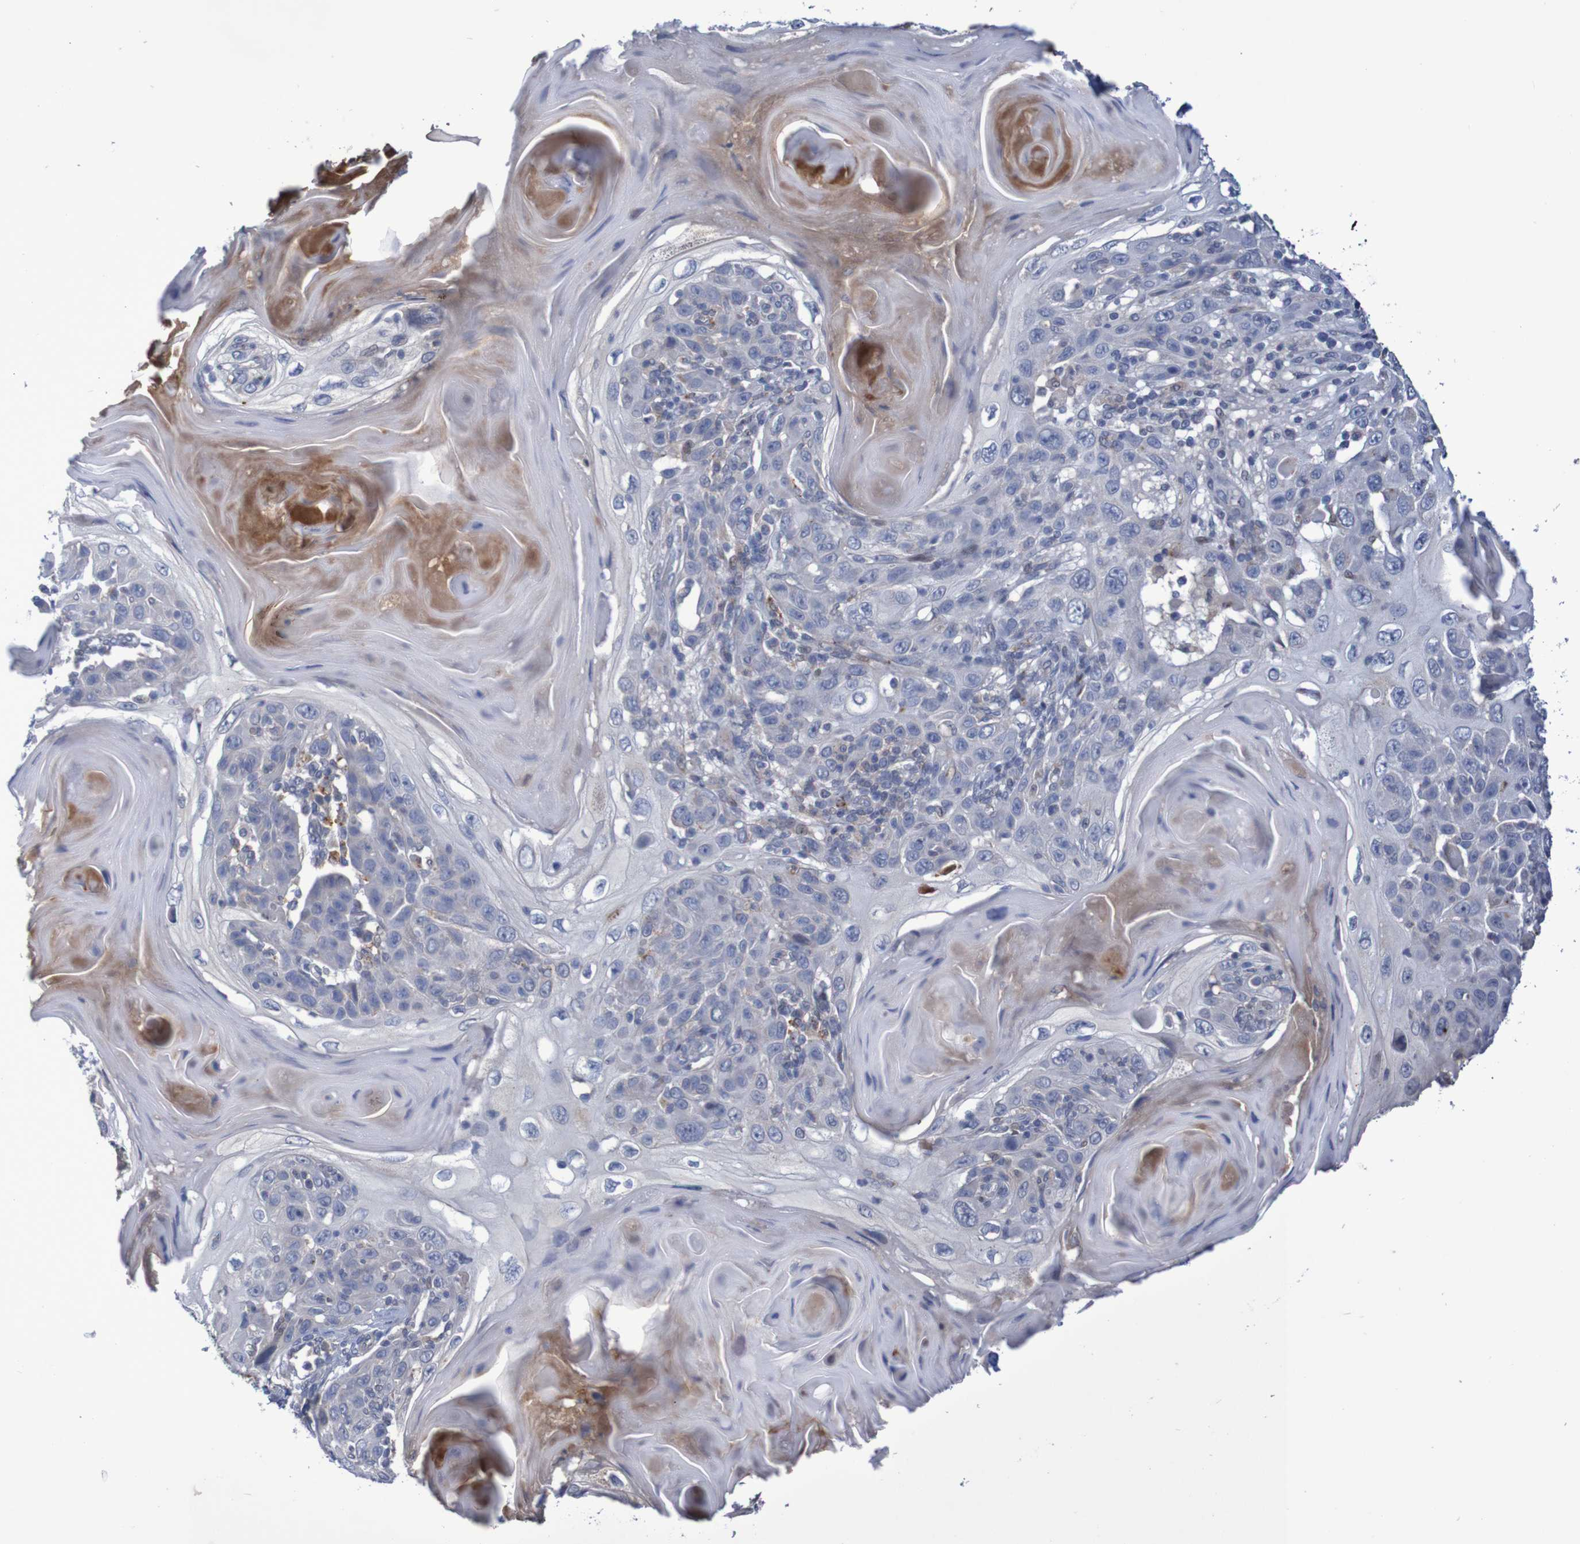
{"staining": {"intensity": "negative", "quantity": "none", "location": "none"}, "tissue": "skin cancer", "cell_type": "Tumor cells", "image_type": "cancer", "snomed": [{"axis": "morphology", "description": "Squamous cell carcinoma, NOS"}, {"axis": "topography", "description": "Skin"}], "caption": "Photomicrograph shows no significant protein positivity in tumor cells of squamous cell carcinoma (skin).", "gene": "FBP2", "patient": {"sex": "female", "age": 88}}